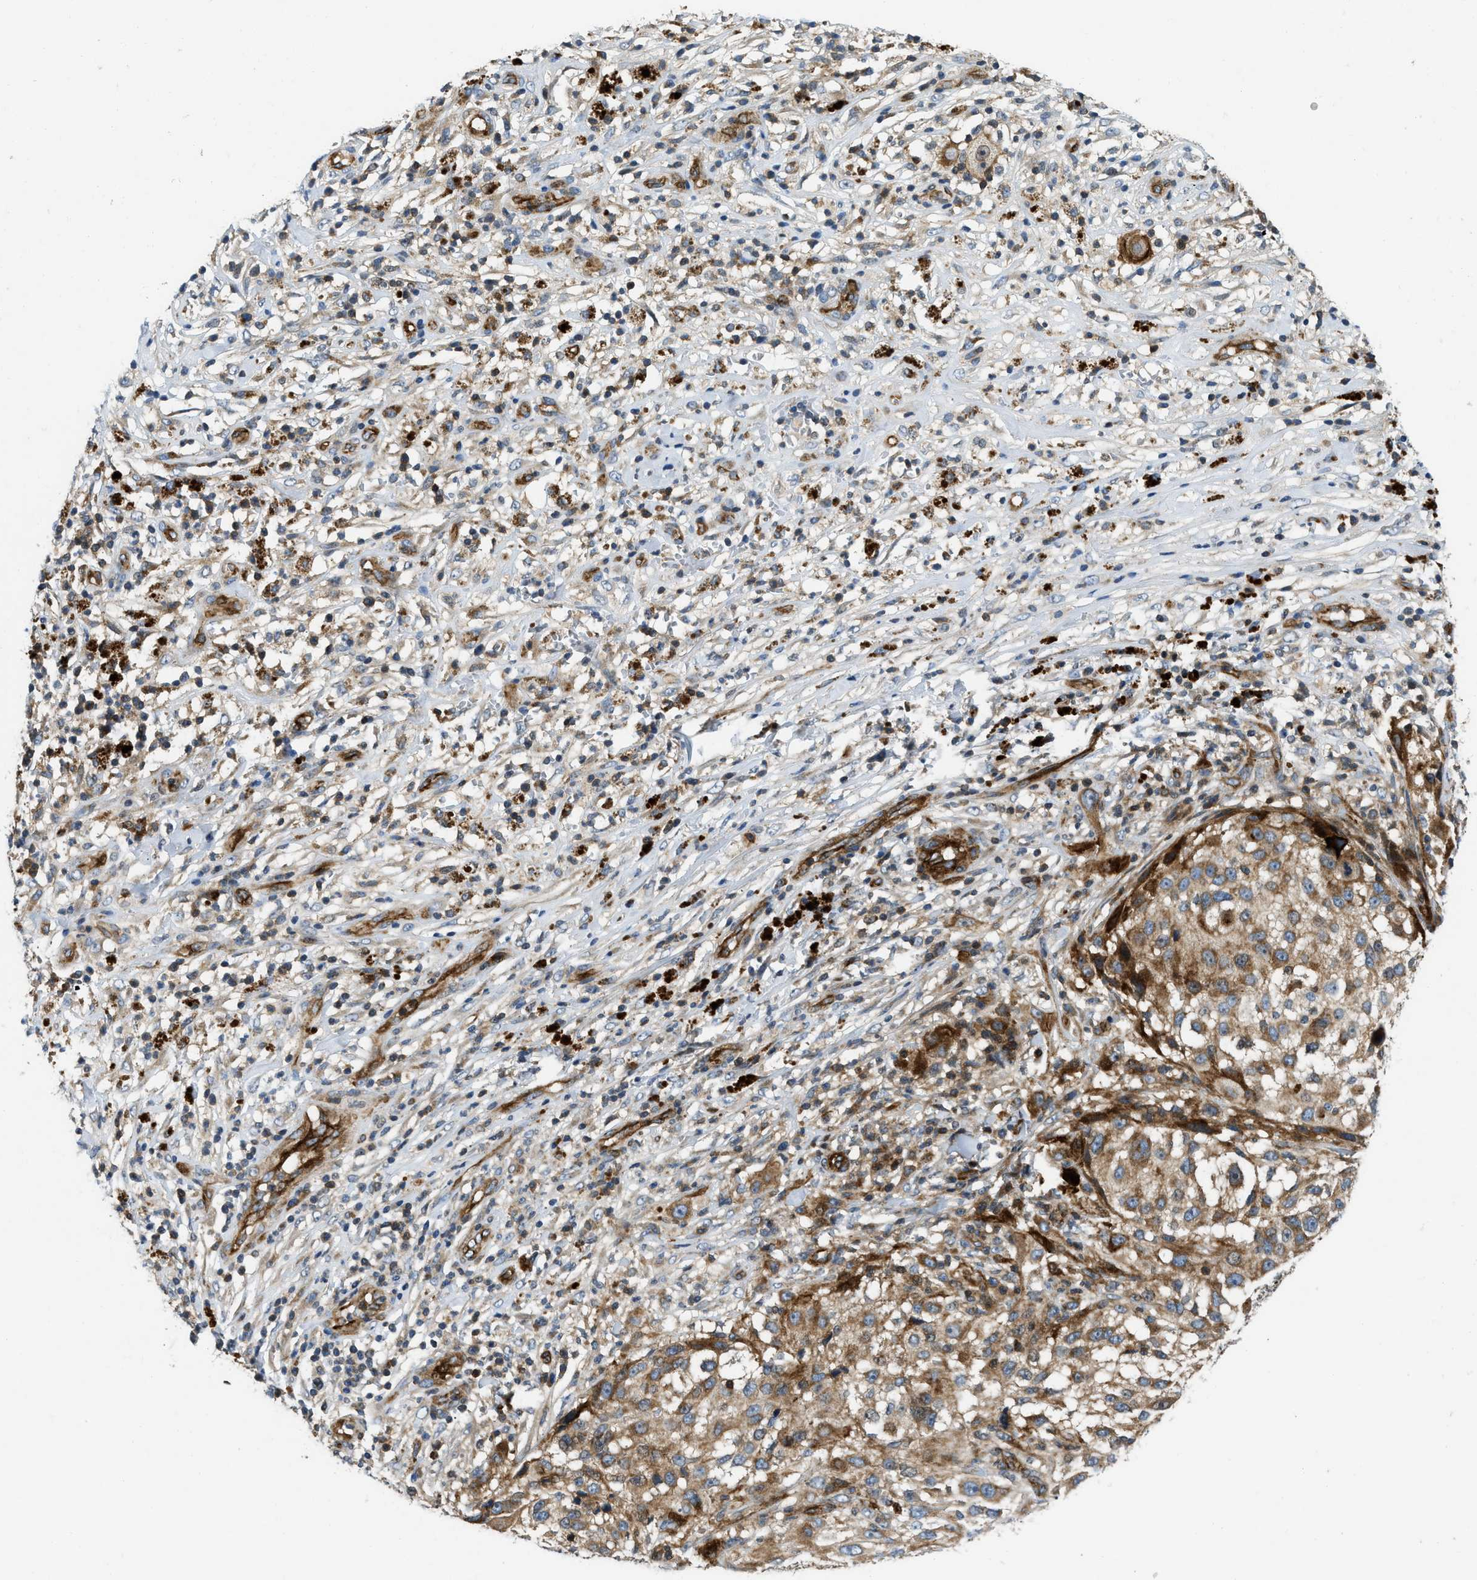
{"staining": {"intensity": "moderate", "quantity": ">75%", "location": "cytoplasmic/membranous"}, "tissue": "melanoma", "cell_type": "Tumor cells", "image_type": "cancer", "snomed": [{"axis": "morphology", "description": "Necrosis, NOS"}, {"axis": "morphology", "description": "Malignant melanoma, NOS"}, {"axis": "topography", "description": "Skin"}], "caption": "Human malignant melanoma stained with a protein marker exhibits moderate staining in tumor cells.", "gene": "NYNRIN", "patient": {"sex": "female", "age": 87}}